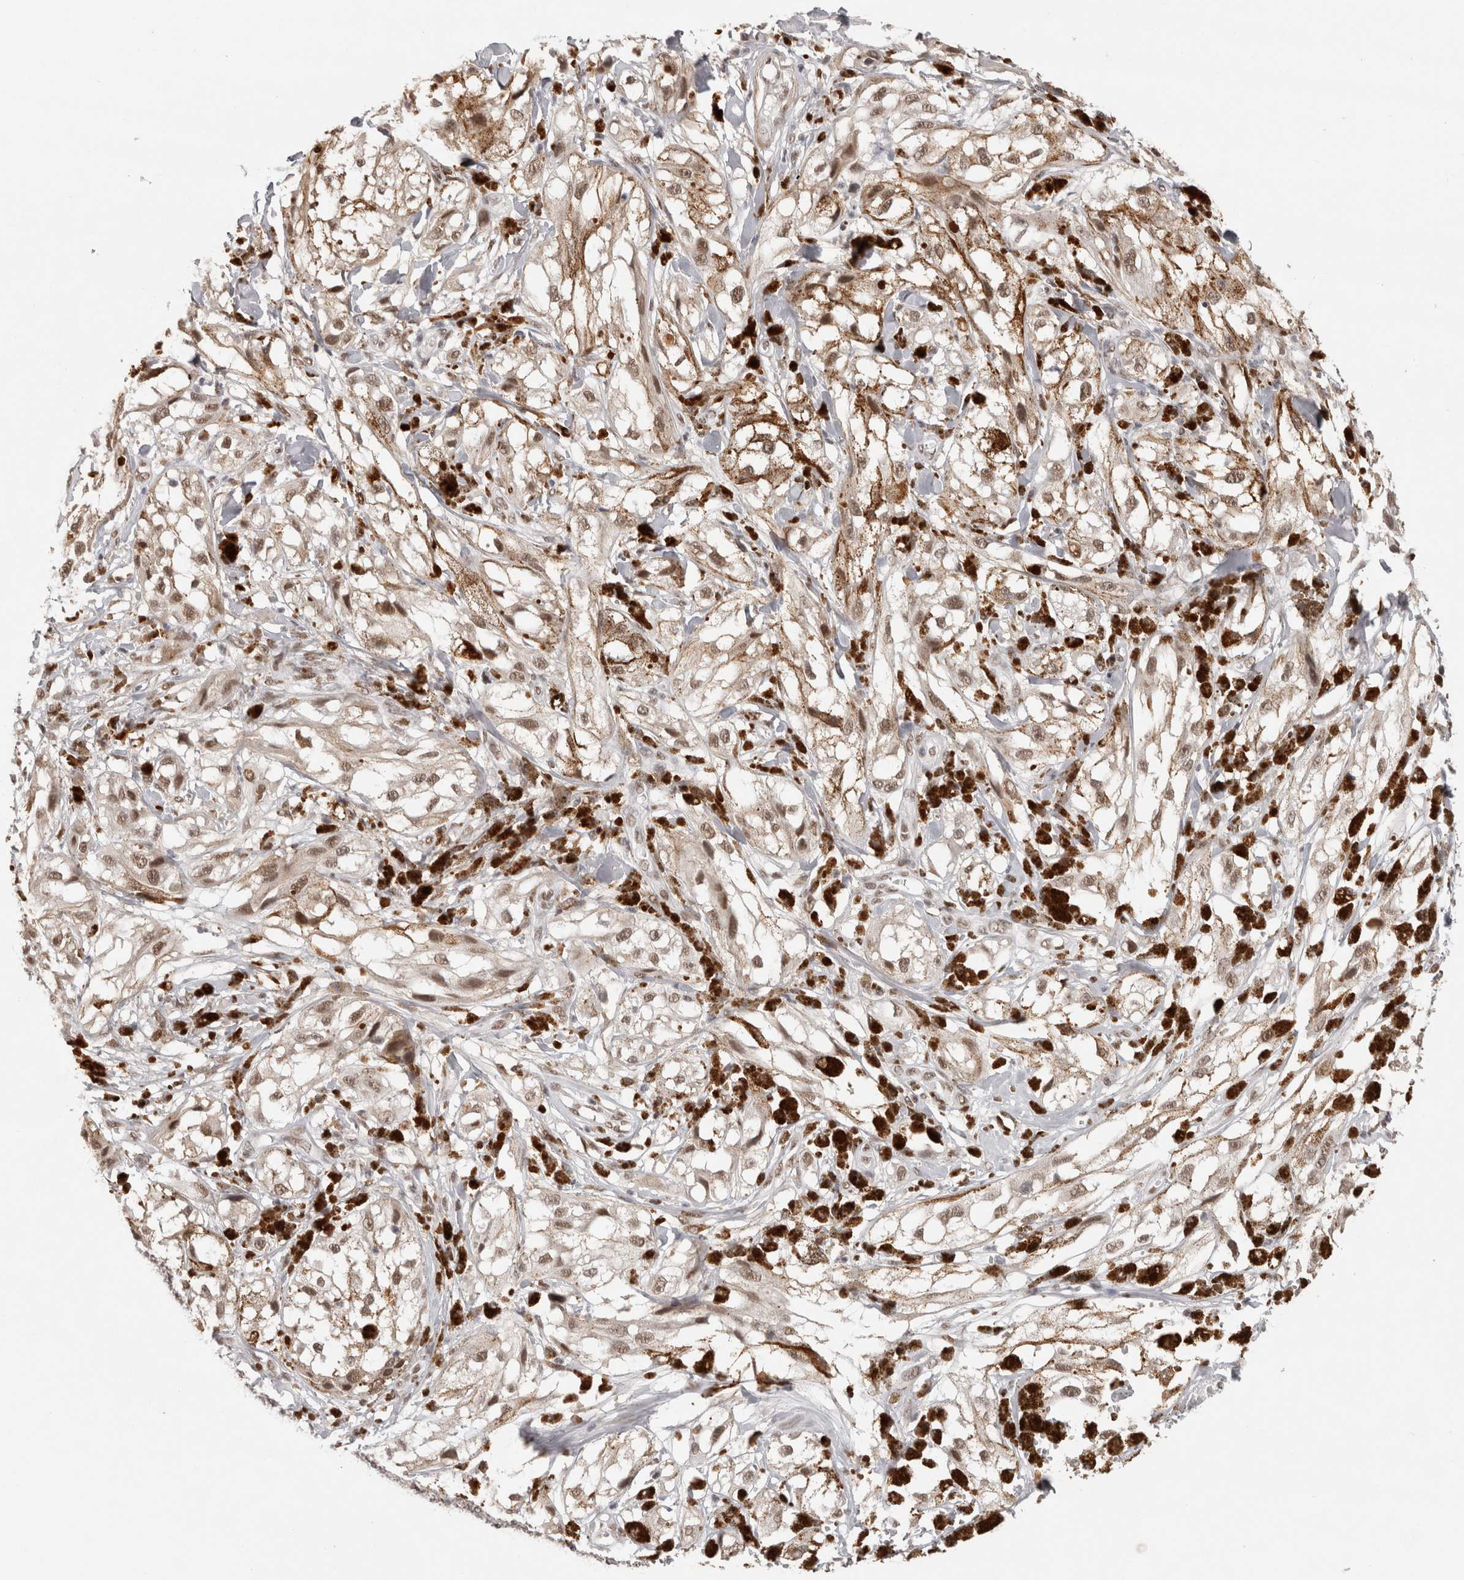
{"staining": {"intensity": "weak", "quantity": ">75%", "location": "nuclear"}, "tissue": "melanoma", "cell_type": "Tumor cells", "image_type": "cancer", "snomed": [{"axis": "morphology", "description": "Malignant melanoma, NOS"}, {"axis": "topography", "description": "Skin"}], "caption": "This image displays IHC staining of human melanoma, with low weak nuclear staining in about >75% of tumor cells.", "gene": "ZNF830", "patient": {"sex": "male", "age": 88}}